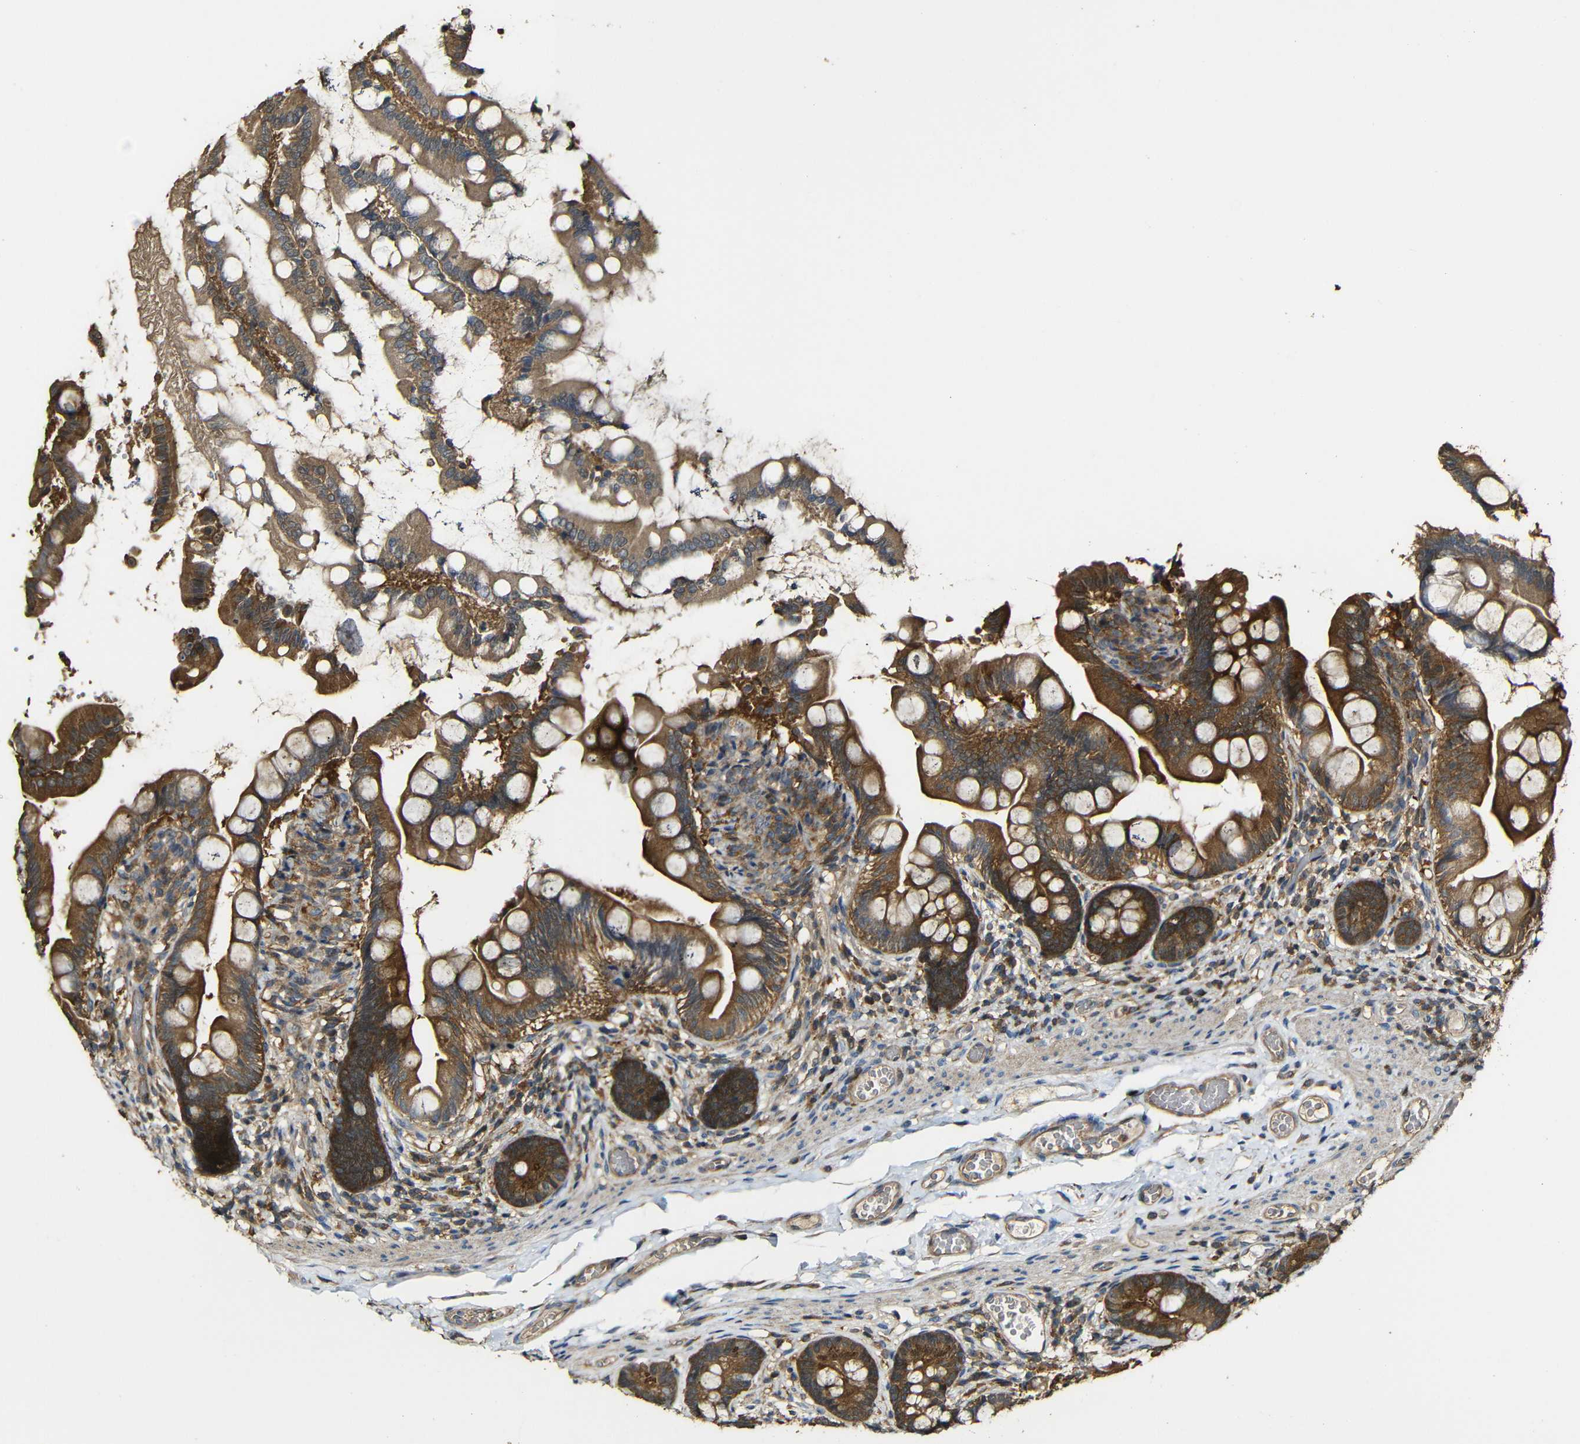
{"staining": {"intensity": "strong", "quantity": ">75%", "location": "cytoplasmic/membranous"}, "tissue": "small intestine", "cell_type": "Glandular cells", "image_type": "normal", "snomed": [{"axis": "morphology", "description": "Normal tissue, NOS"}, {"axis": "topography", "description": "Small intestine"}], "caption": "This photomicrograph exhibits IHC staining of benign human small intestine, with high strong cytoplasmic/membranous positivity in about >75% of glandular cells.", "gene": "CASP8", "patient": {"sex": "female", "age": 56}}